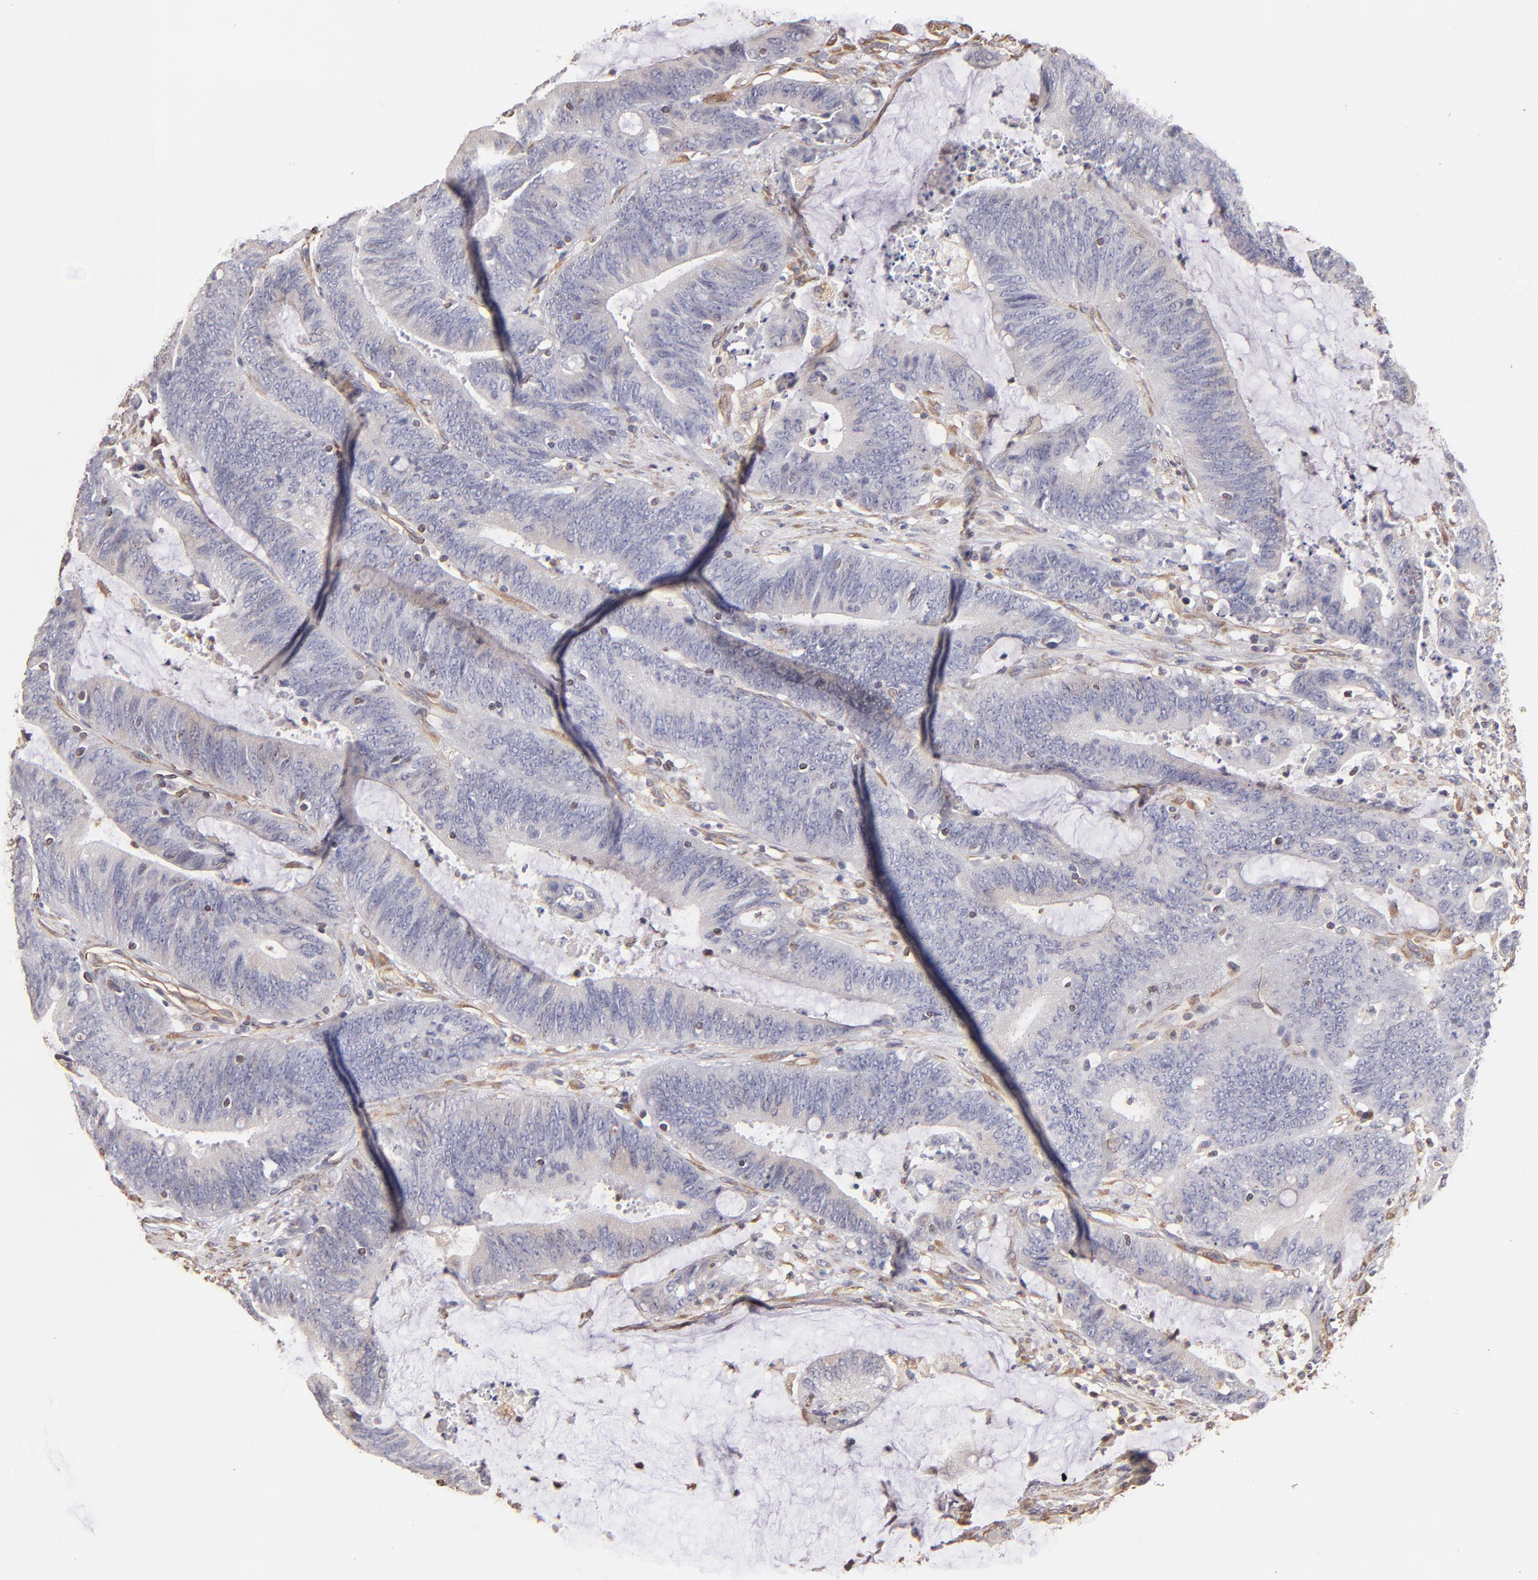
{"staining": {"intensity": "negative", "quantity": "none", "location": "none"}, "tissue": "colorectal cancer", "cell_type": "Tumor cells", "image_type": "cancer", "snomed": [{"axis": "morphology", "description": "Adenocarcinoma, NOS"}, {"axis": "topography", "description": "Rectum"}], "caption": "Colorectal adenocarcinoma was stained to show a protein in brown. There is no significant expression in tumor cells. (IHC, brightfield microscopy, high magnification).", "gene": "ABCC1", "patient": {"sex": "female", "age": 66}}